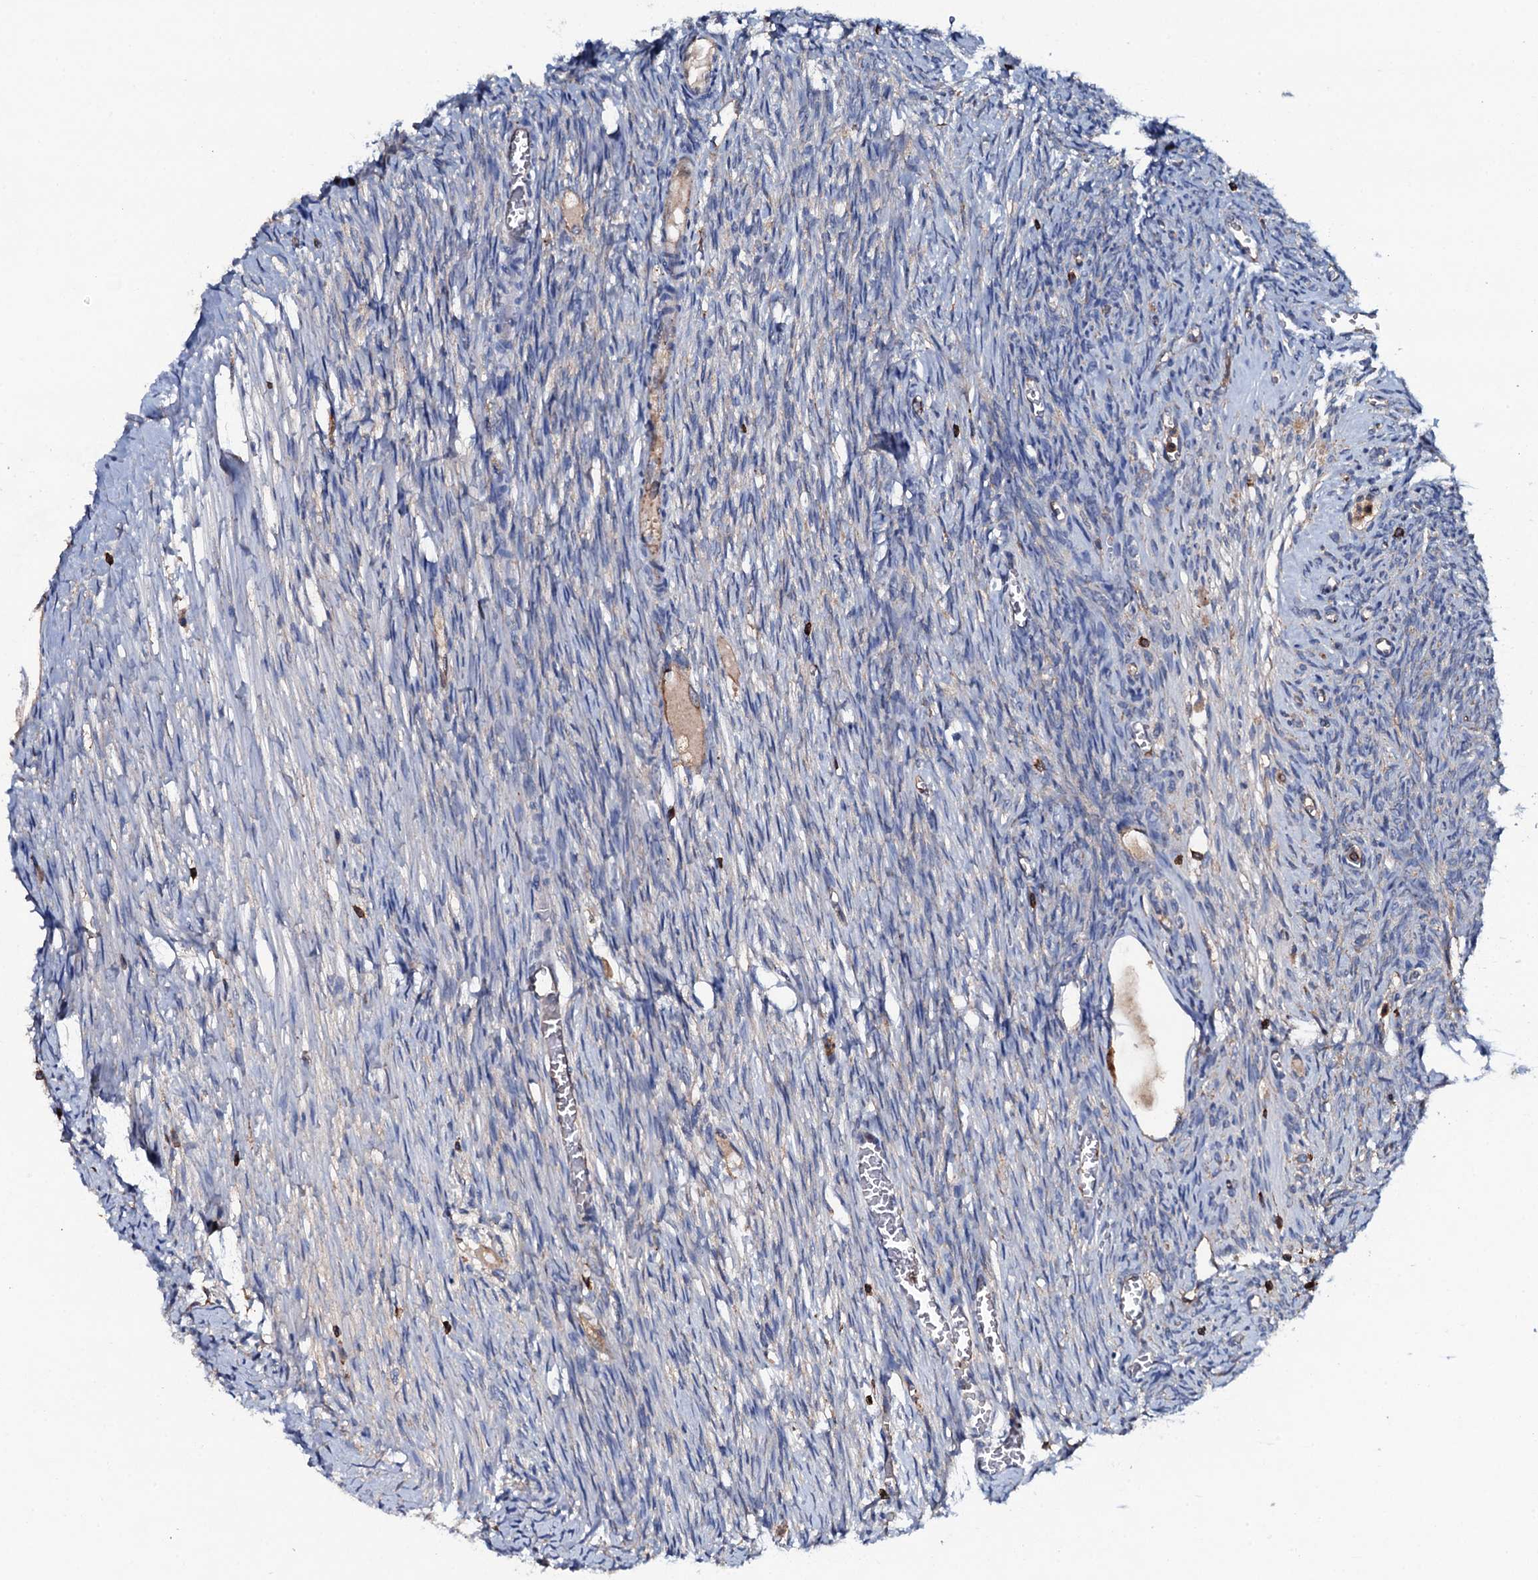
{"staining": {"intensity": "negative", "quantity": "none", "location": "none"}, "tissue": "ovary", "cell_type": "Follicle cells", "image_type": "normal", "snomed": [{"axis": "morphology", "description": "Normal tissue, NOS"}, {"axis": "topography", "description": "Ovary"}], "caption": "Immunohistochemistry image of benign ovary: human ovary stained with DAB demonstrates no significant protein expression in follicle cells. The staining was performed using DAB (3,3'-diaminobenzidine) to visualize the protein expression in brown, while the nuclei were stained in blue with hematoxylin (Magnification: 20x).", "gene": "MS4A4E", "patient": {"sex": "female", "age": 44}}